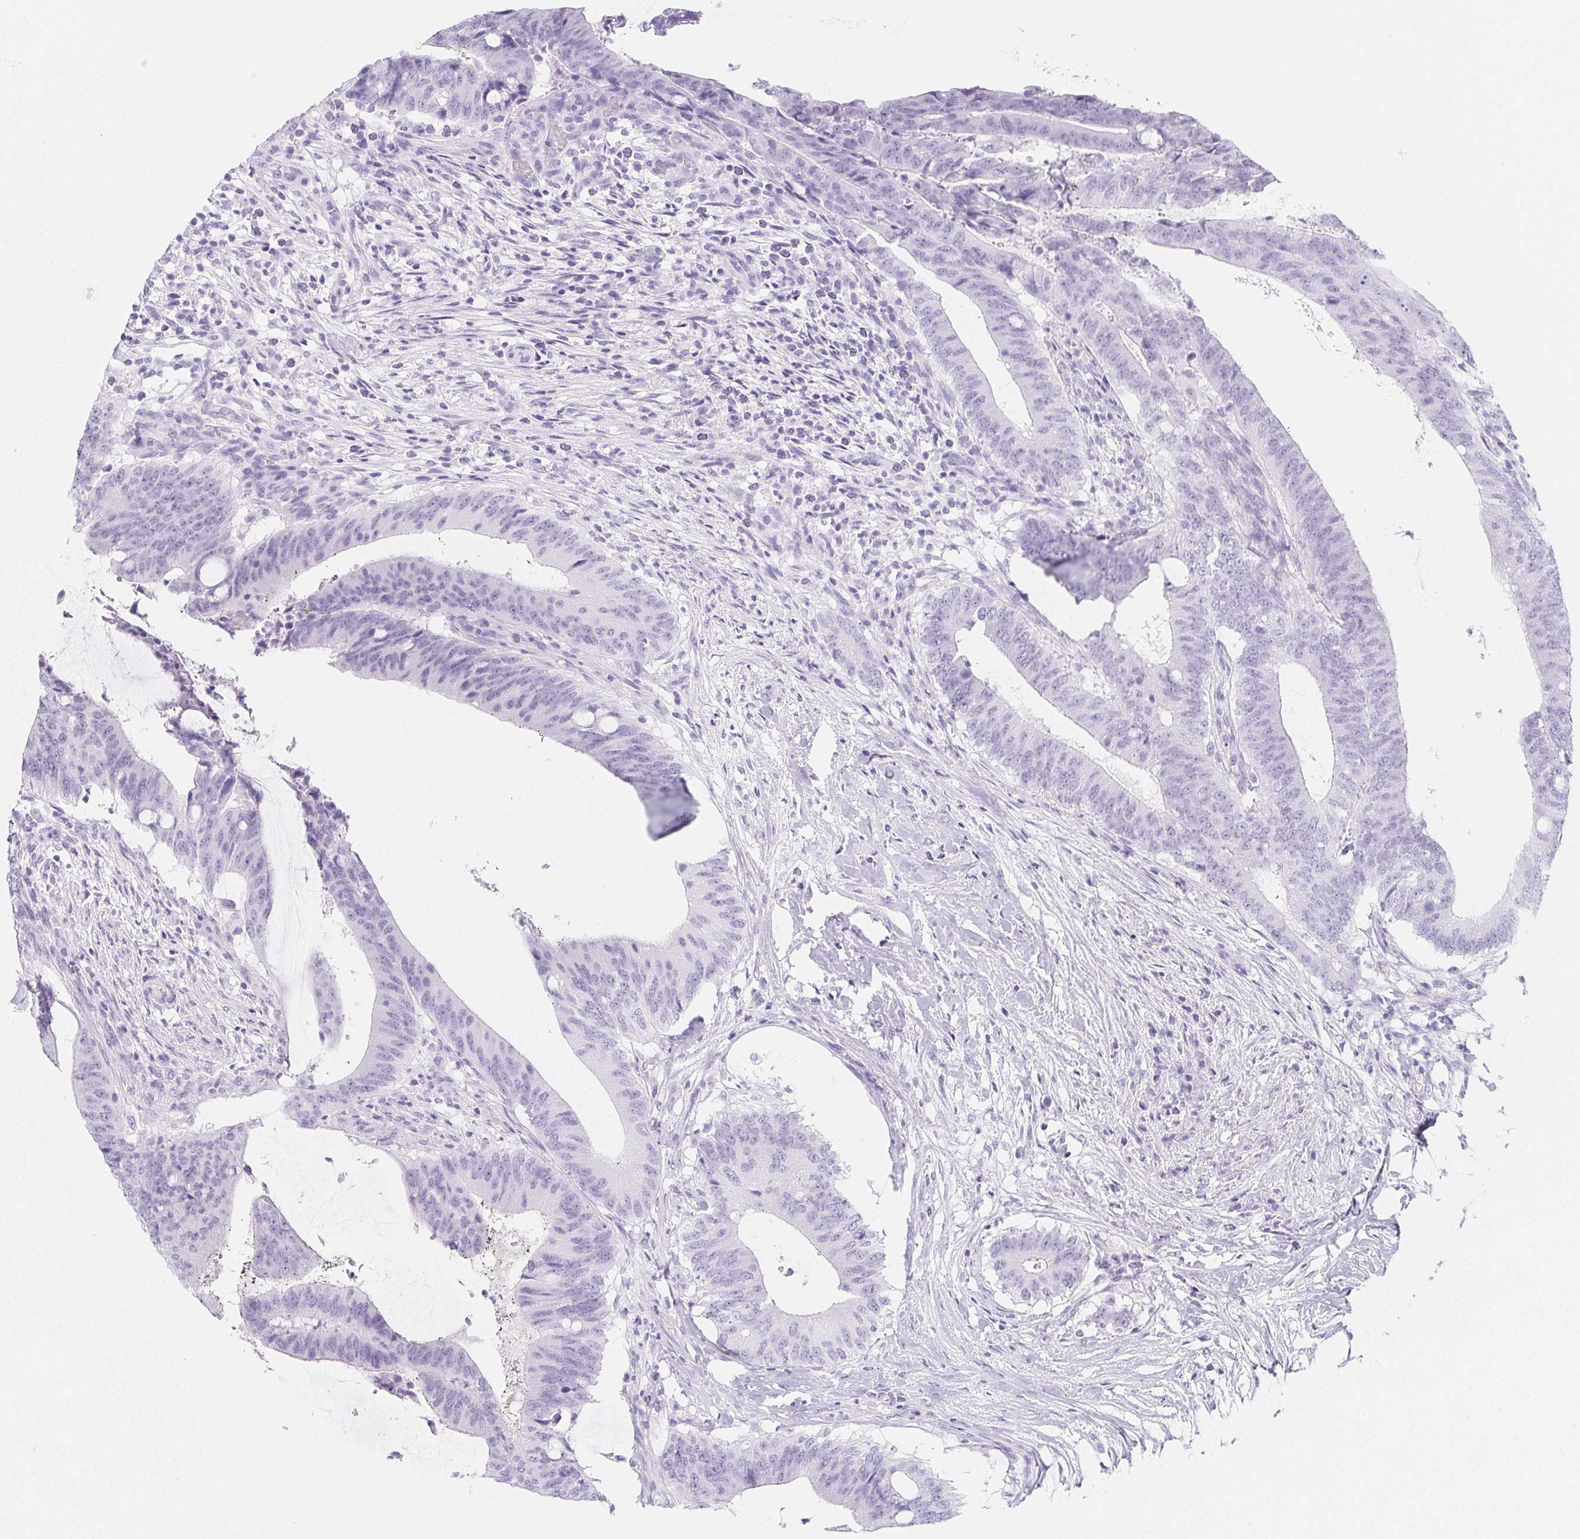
{"staining": {"intensity": "negative", "quantity": "none", "location": "none"}, "tissue": "colorectal cancer", "cell_type": "Tumor cells", "image_type": "cancer", "snomed": [{"axis": "morphology", "description": "Adenocarcinoma, NOS"}, {"axis": "topography", "description": "Colon"}], "caption": "There is no significant expression in tumor cells of adenocarcinoma (colorectal).", "gene": "ZBBX", "patient": {"sex": "female", "age": 43}}